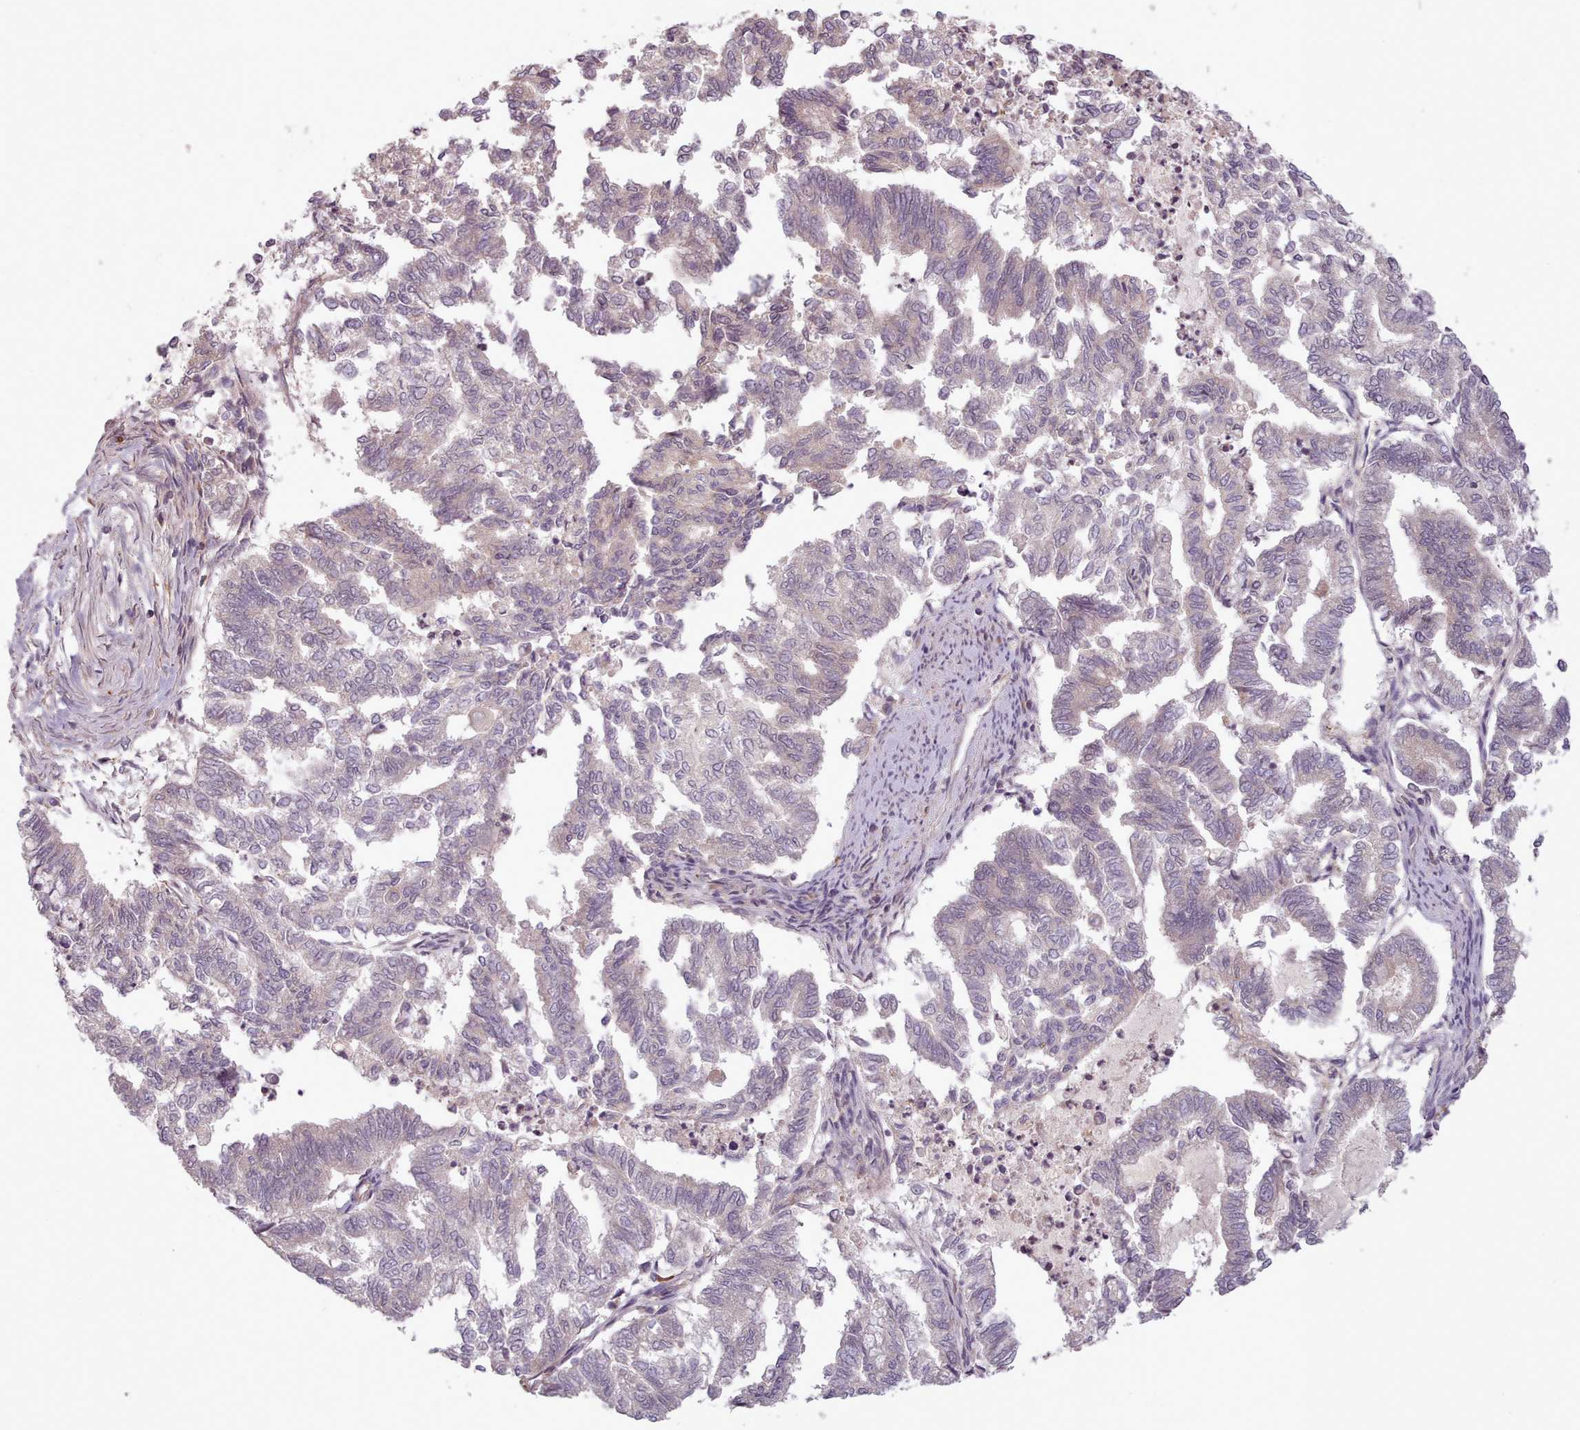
{"staining": {"intensity": "negative", "quantity": "none", "location": "none"}, "tissue": "endometrial cancer", "cell_type": "Tumor cells", "image_type": "cancer", "snomed": [{"axis": "morphology", "description": "Adenocarcinoma, NOS"}, {"axis": "topography", "description": "Endometrium"}], "caption": "DAB immunohistochemical staining of human endometrial cancer (adenocarcinoma) reveals no significant expression in tumor cells. (DAB IHC visualized using brightfield microscopy, high magnification).", "gene": "NT5DC2", "patient": {"sex": "female", "age": 79}}